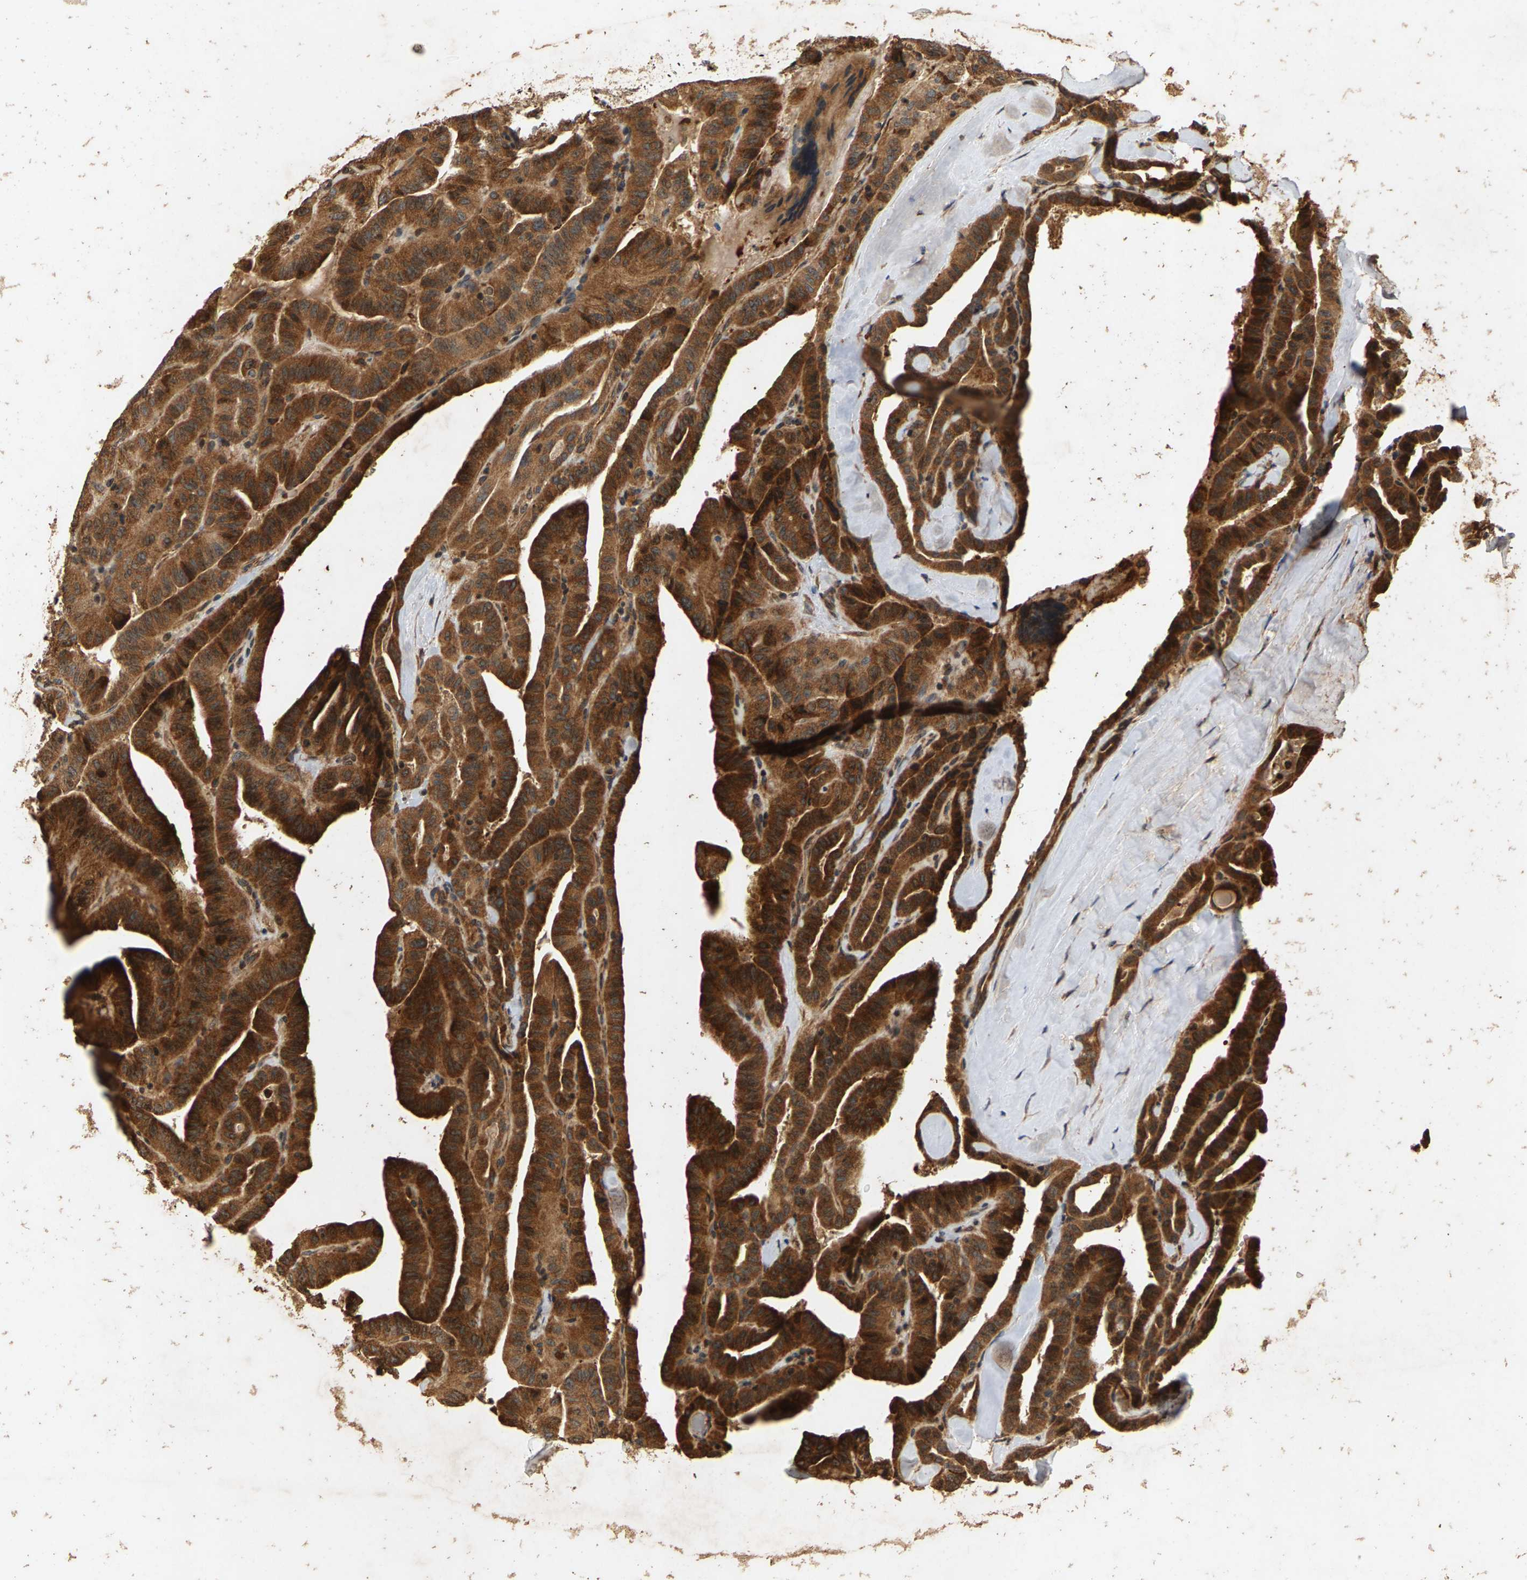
{"staining": {"intensity": "strong", "quantity": ">75%", "location": "cytoplasmic/membranous"}, "tissue": "thyroid cancer", "cell_type": "Tumor cells", "image_type": "cancer", "snomed": [{"axis": "morphology", "description": "Papillary adenocarcinoma, NOS"}, {"axis": "topography", "description": "Thyroid gland"}], "caption": "Thyroid cancer (papillary adenocarcinoma) tissue demonstrates strong cytoplasmic/membranous positivity in approximately >75% of tumor cells (brown staining indicates protein expression, while blue staining denotes nuclei).", "gene": "CIDEC", "patient": {"sex": "male", "age": 77}}